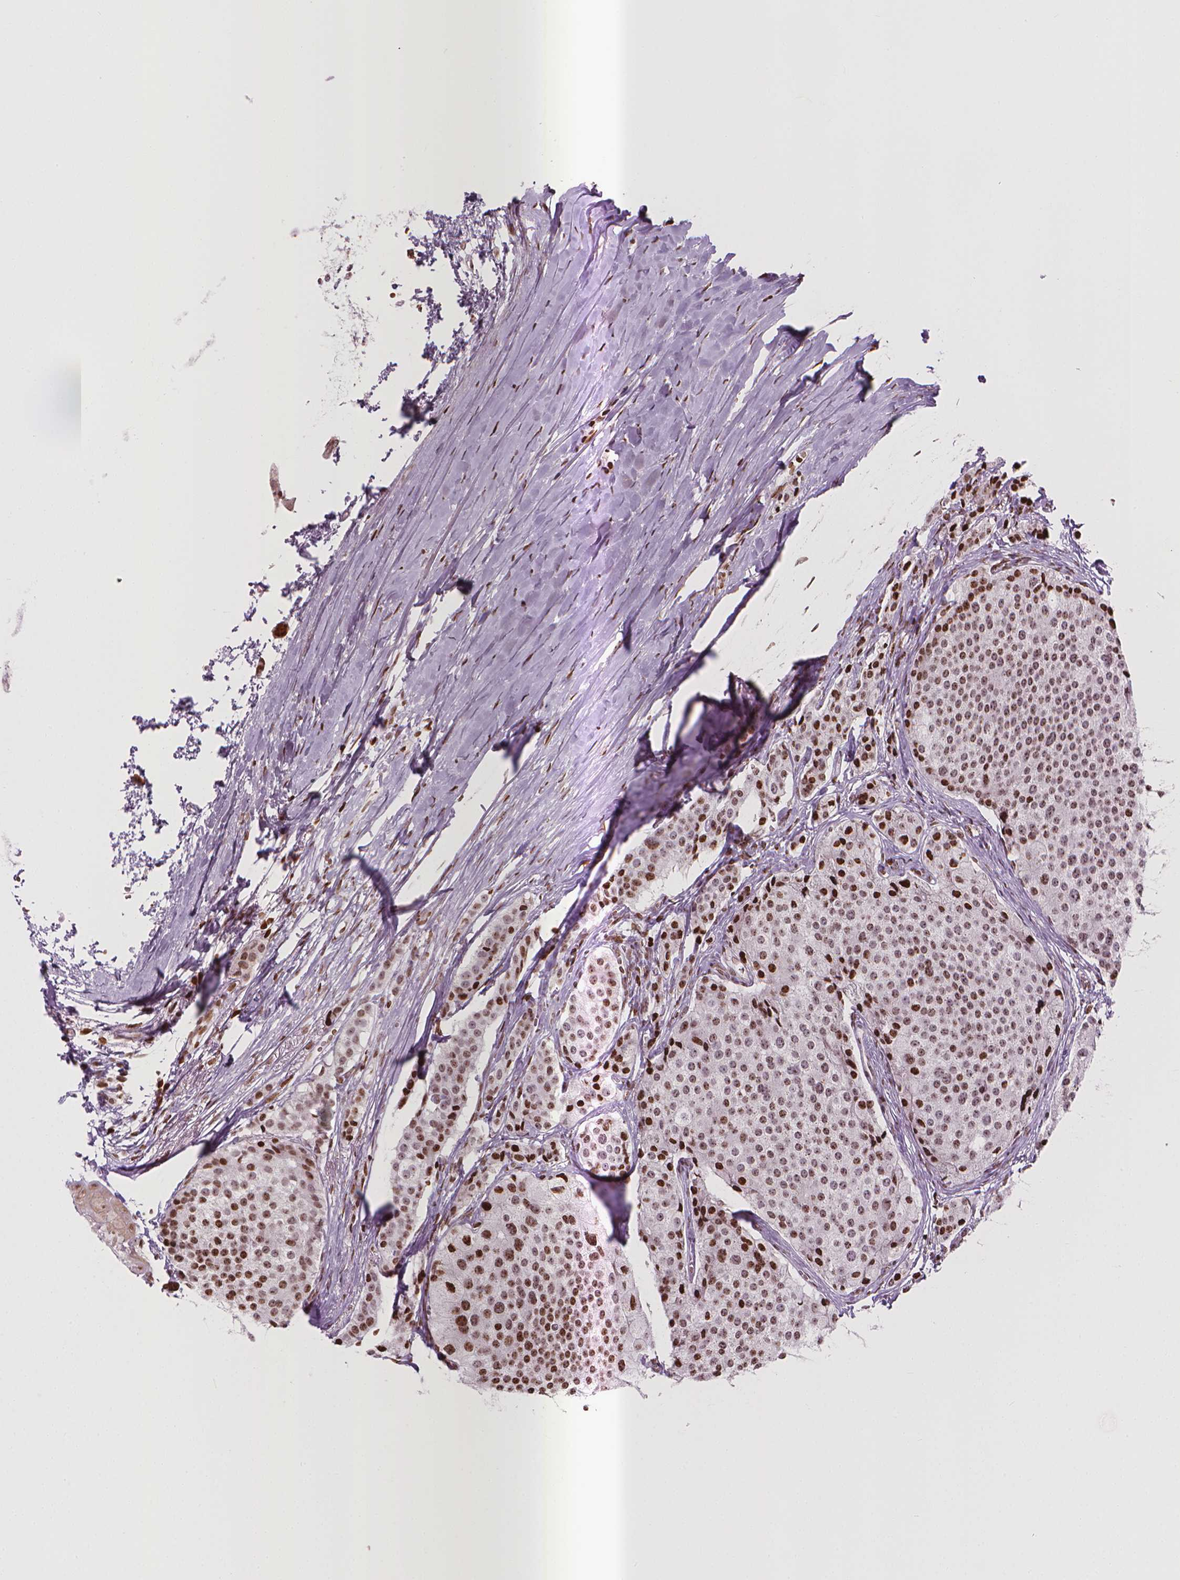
{"staining": {"intensity": "moderate", "quantity": ">75%", "location": "nuclear"}, "tissue": "carcinoid", "cell_type": "Tumor cells", "image_type": "cancer", "snomed": [{"axis": "morphology", "description": "Carcinoid, malignant, NOS"}, {"axis": "topography", "description": "Small intestine"}], "caption": "Immunohistochemical staining of human carcinoid demonstrates moderate nuclear protein positivity in about >75% of tumor cells.", "gene": "PIP4K2A", "patient": {"sex": "female", "age": 65}}